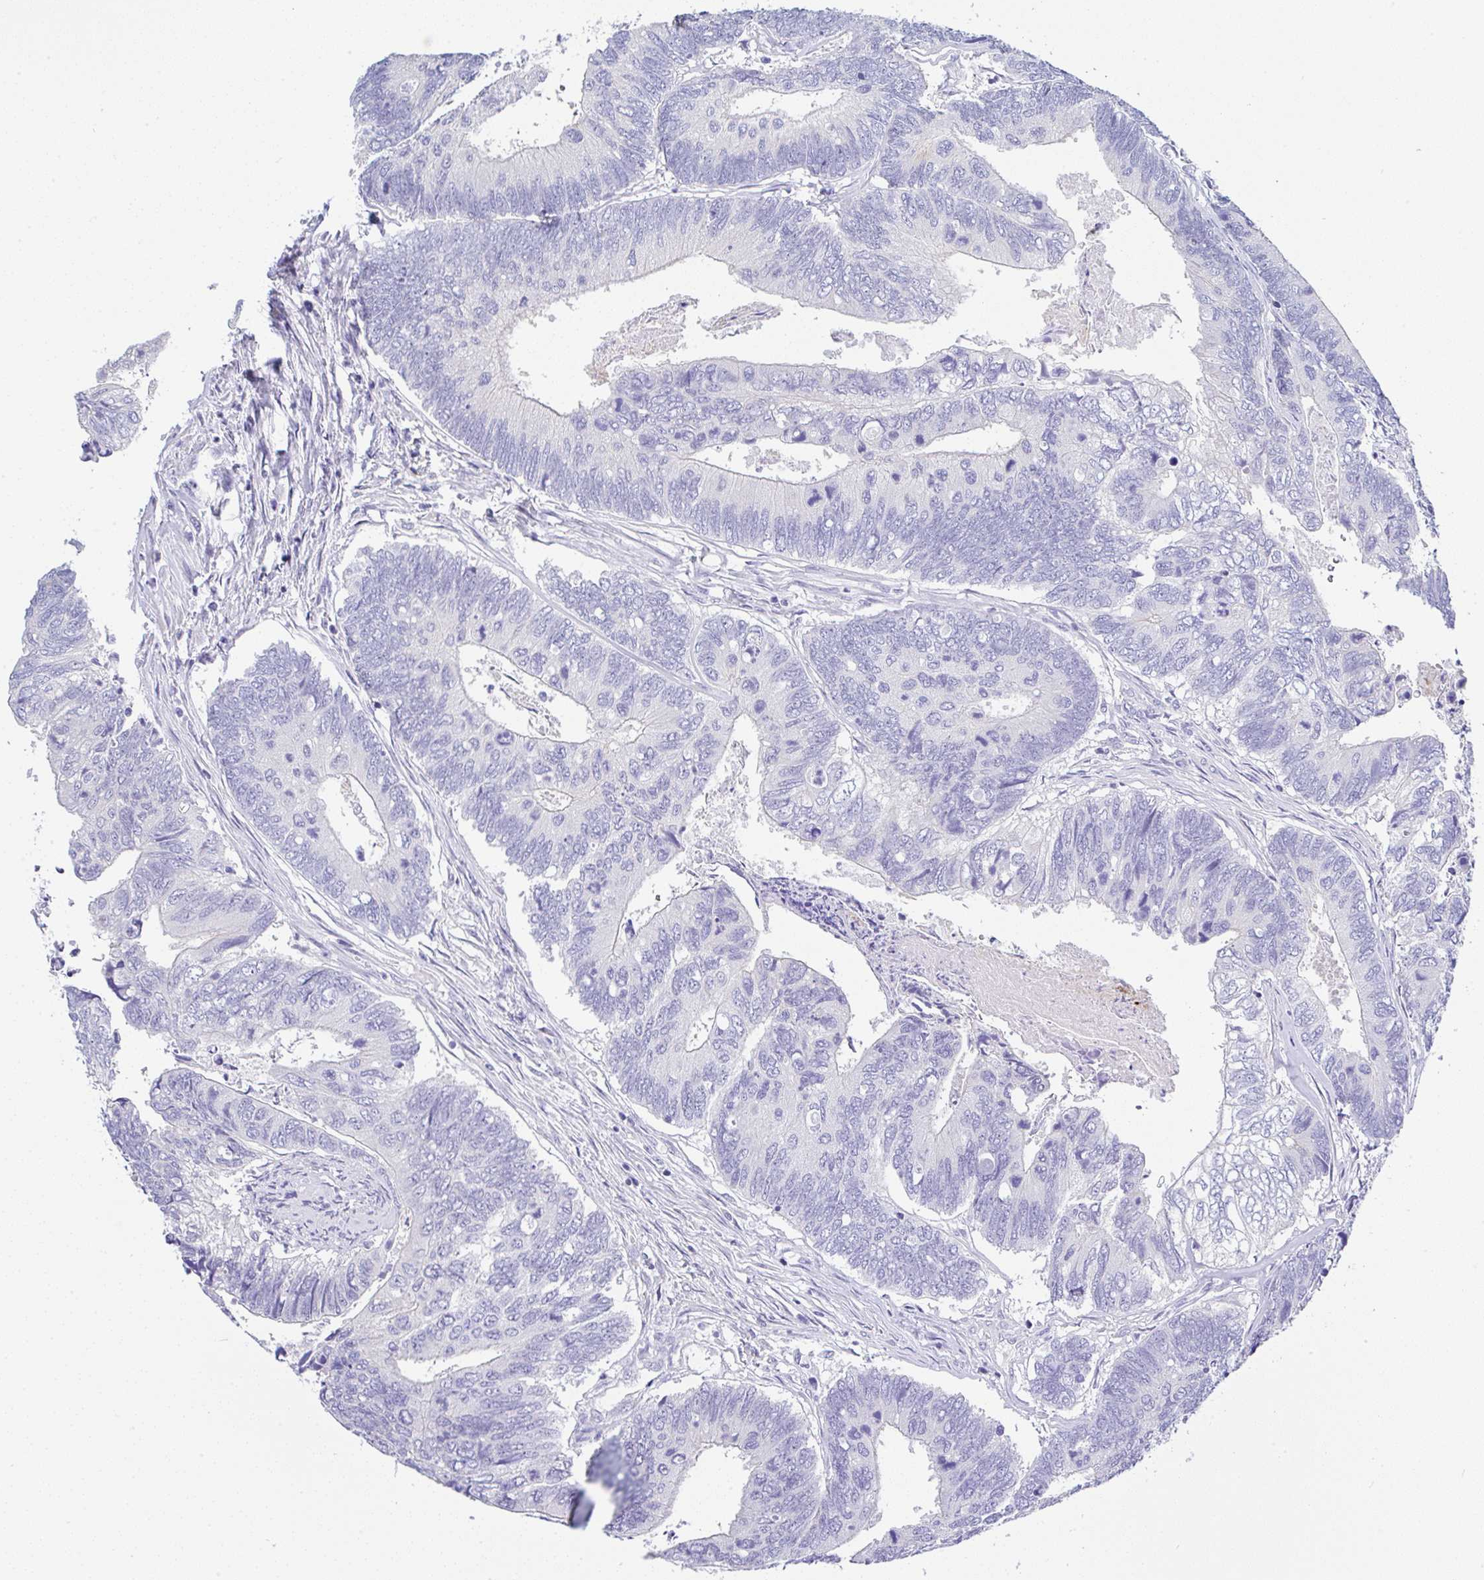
{"staining": {"intensity": "negative", "quantity": "none", "location": "none"}, "tissue": "colorectal cancer", "cell_type": "Tumor cells", "image_type": "cancer", "snomed": [{"axis": "morphology", "description": "Adenocarcinoma, NOS"}, {"axis": "topography", "description": "Colon"}], "caption": "IHC of human colorectal cancer (adenocarcinoma) exhibits no staining in tumor cells.", "gene": "SERPINE3", "patient": {"sex": "female", "age": 67}}